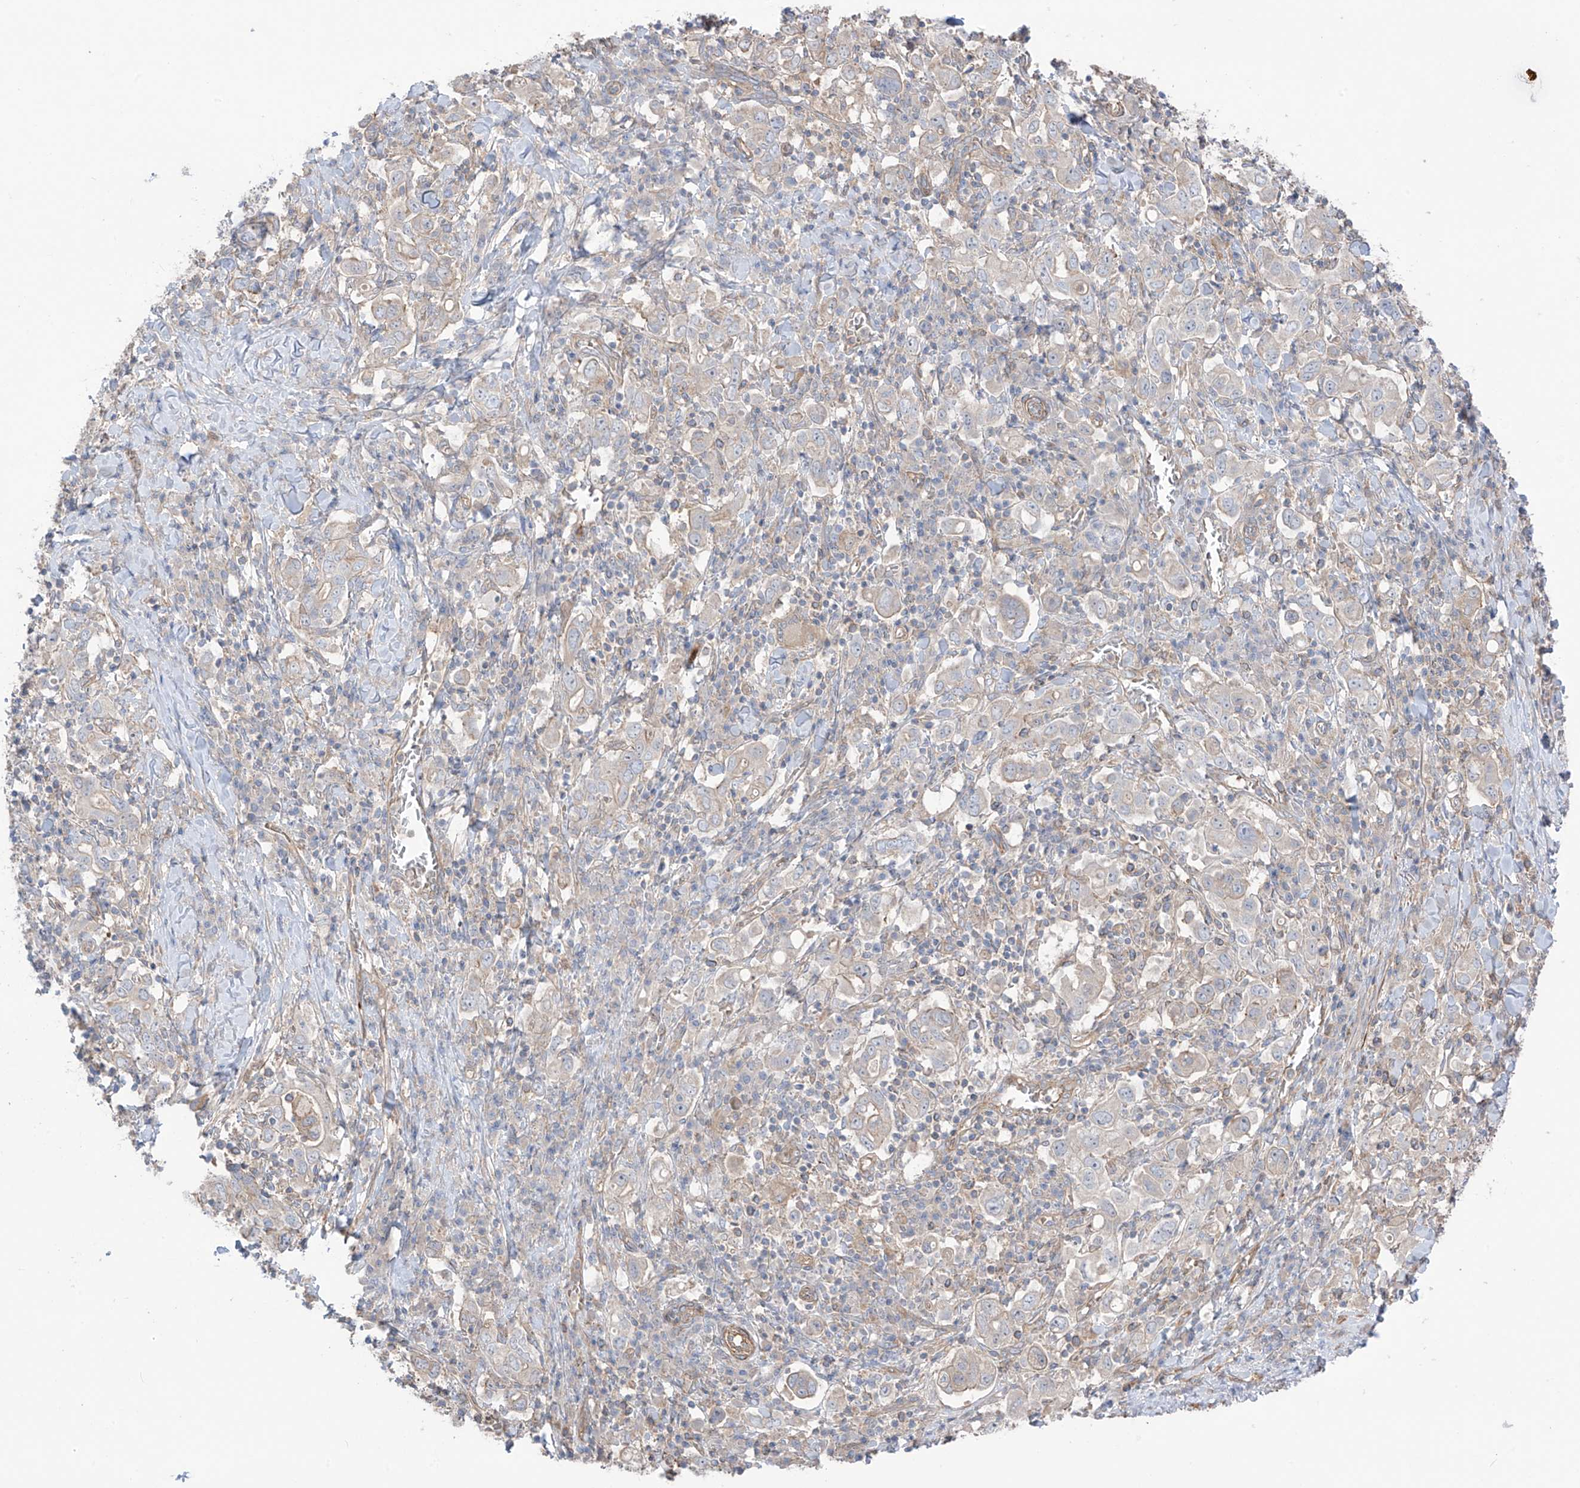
{"staining": {"intensity": "weak", "quantity": "<25%", "location": "cytoplasmic/membranous"}, "tissue": "stomach cancer", "cell_type": "Tumor cells", "image_type": "cancer", "snomed": [{"axis": "morphology", "description": "Adenocarcinoma, NOS"}, {"axis": "topography", "description": "Stomach, upper"}], "caption": "Adenocarcinoma (stomach) was stained to show a protein in brown. There is no significant expression in tumor cells.", "gene": "TRMU", "patient": {"sex": "male", "age": 62}}